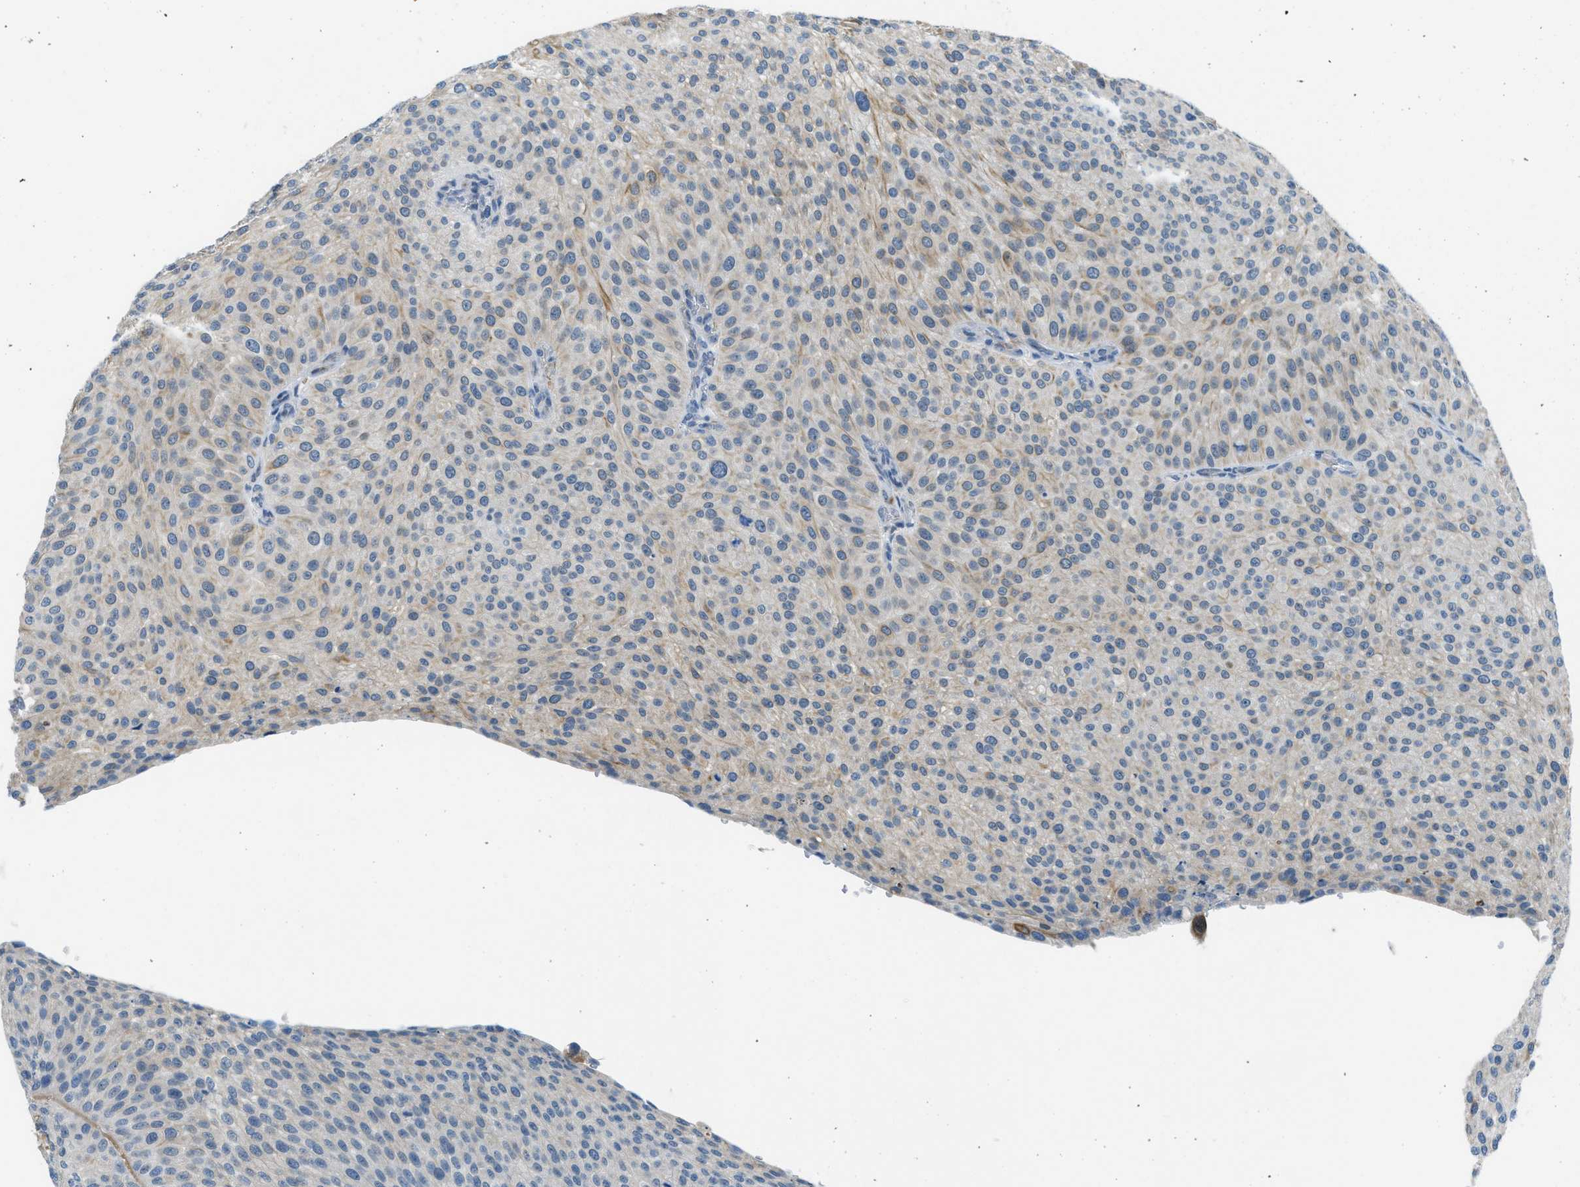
{"staining": {"intensity": "weak", "quantity": "<25%", "location": "cytoplasmic/membranous"}, "tissue": "urothelial cancer", "cell_type": "Tumor cells", "image_type": "cancer", "snomed": [{"axis": "morphology", "description": "Urothelial carcinoma, Low grade"}, {"axis": "topography", "description": "Smooth muscle"}, {"axis": "topography", "description": "Urinary bladder"}], "caption": "Tumor cells are negative for brown protein staining in urothelial carcinoma (low-grade).", "gene": "KLHL8", "patient": {"sex": "male", "age": 60}}